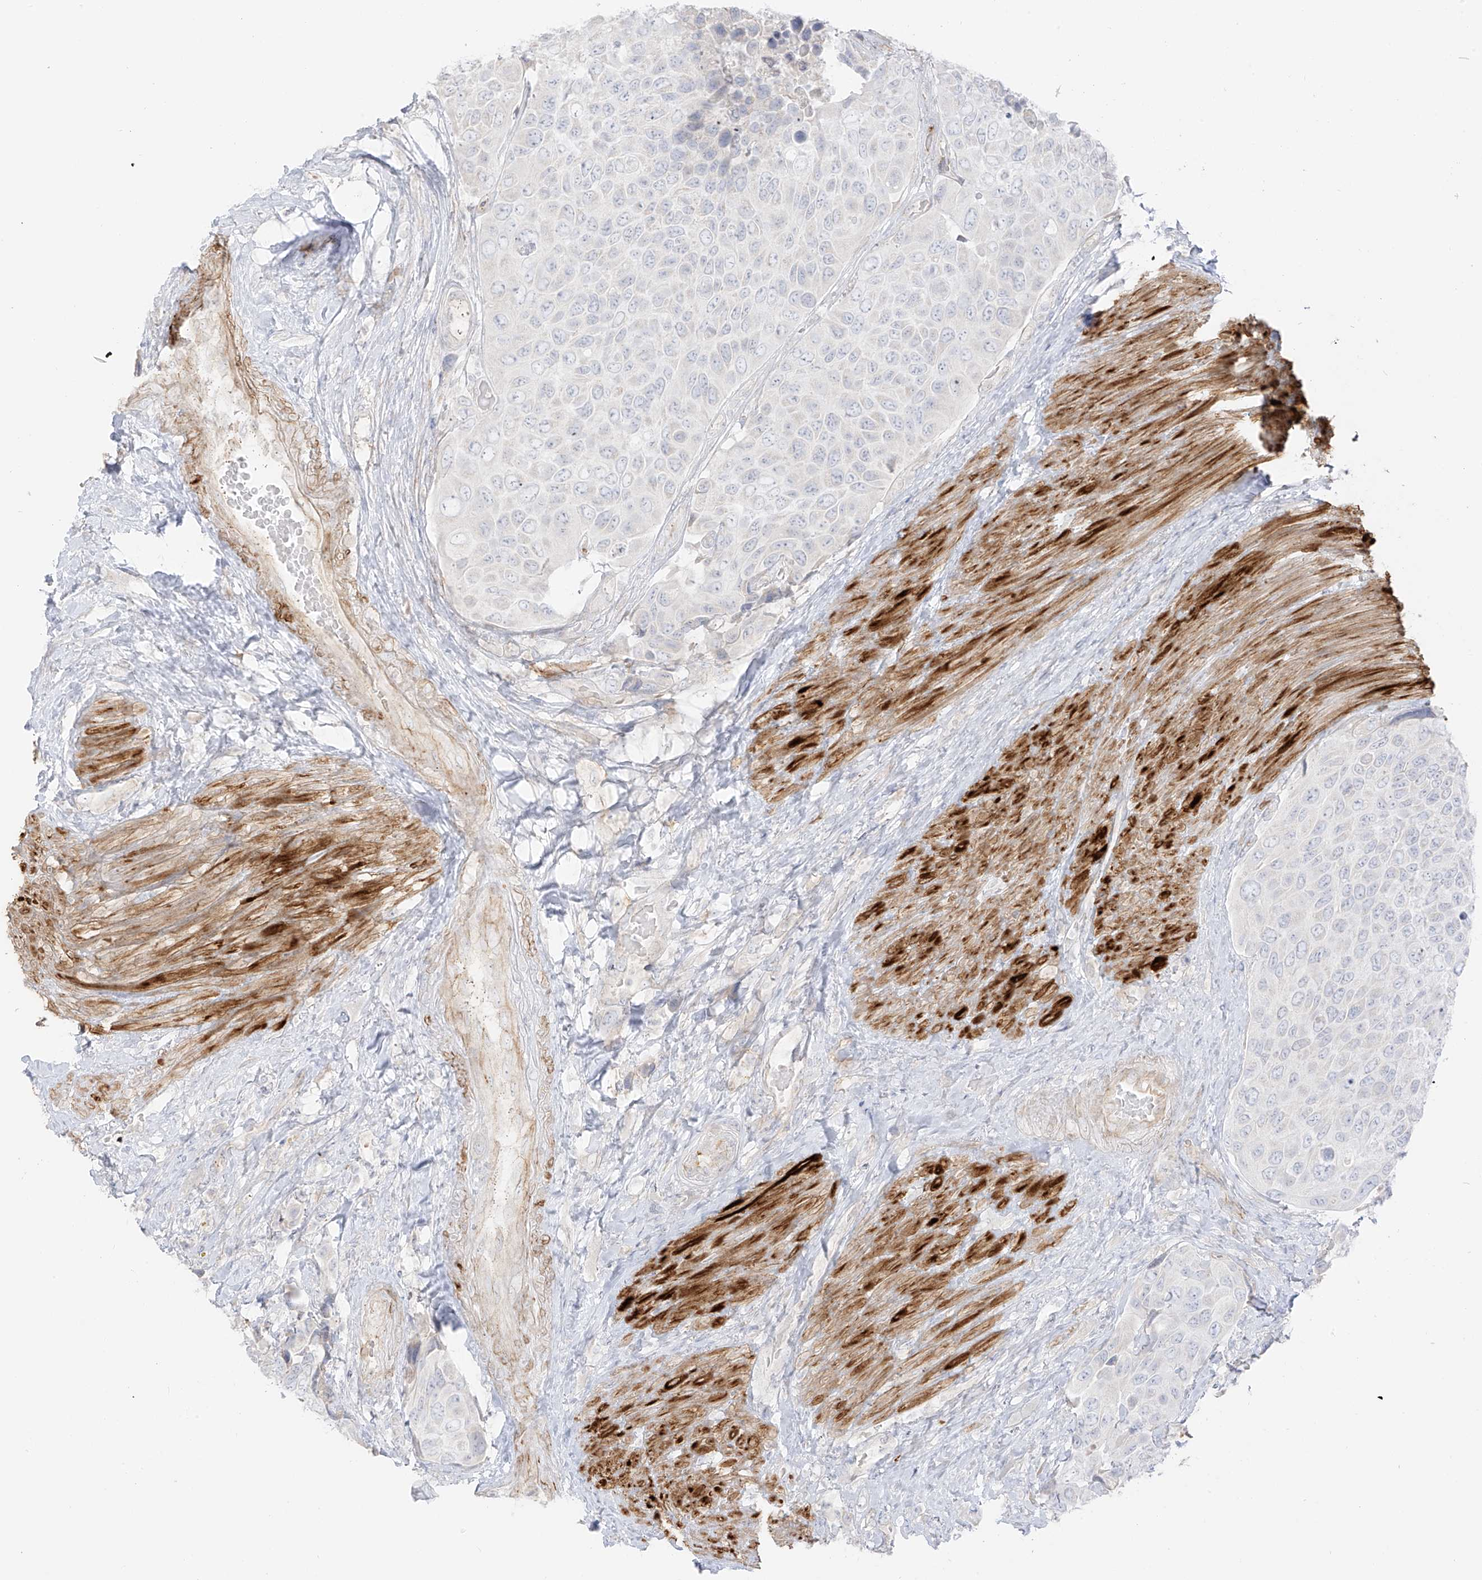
{"staining": {"intensity": "negative", "quantity": "none", "location": "none"}, "tissue": "urothelial cancer", "cell_type": "Tumor cells", "image_type": "cancer", "snomed": [{"axis": "morphology", "description": "Urothelial carcinoma, High grade"}, {"axis": "topography", "description": "Urinary bladder"}], "caption": "There is no significant staining in tumor cells of high-grade urothelial carcinoma.", "gene": "C11orf87", "patient": {"sex": "male", "age": 74}}